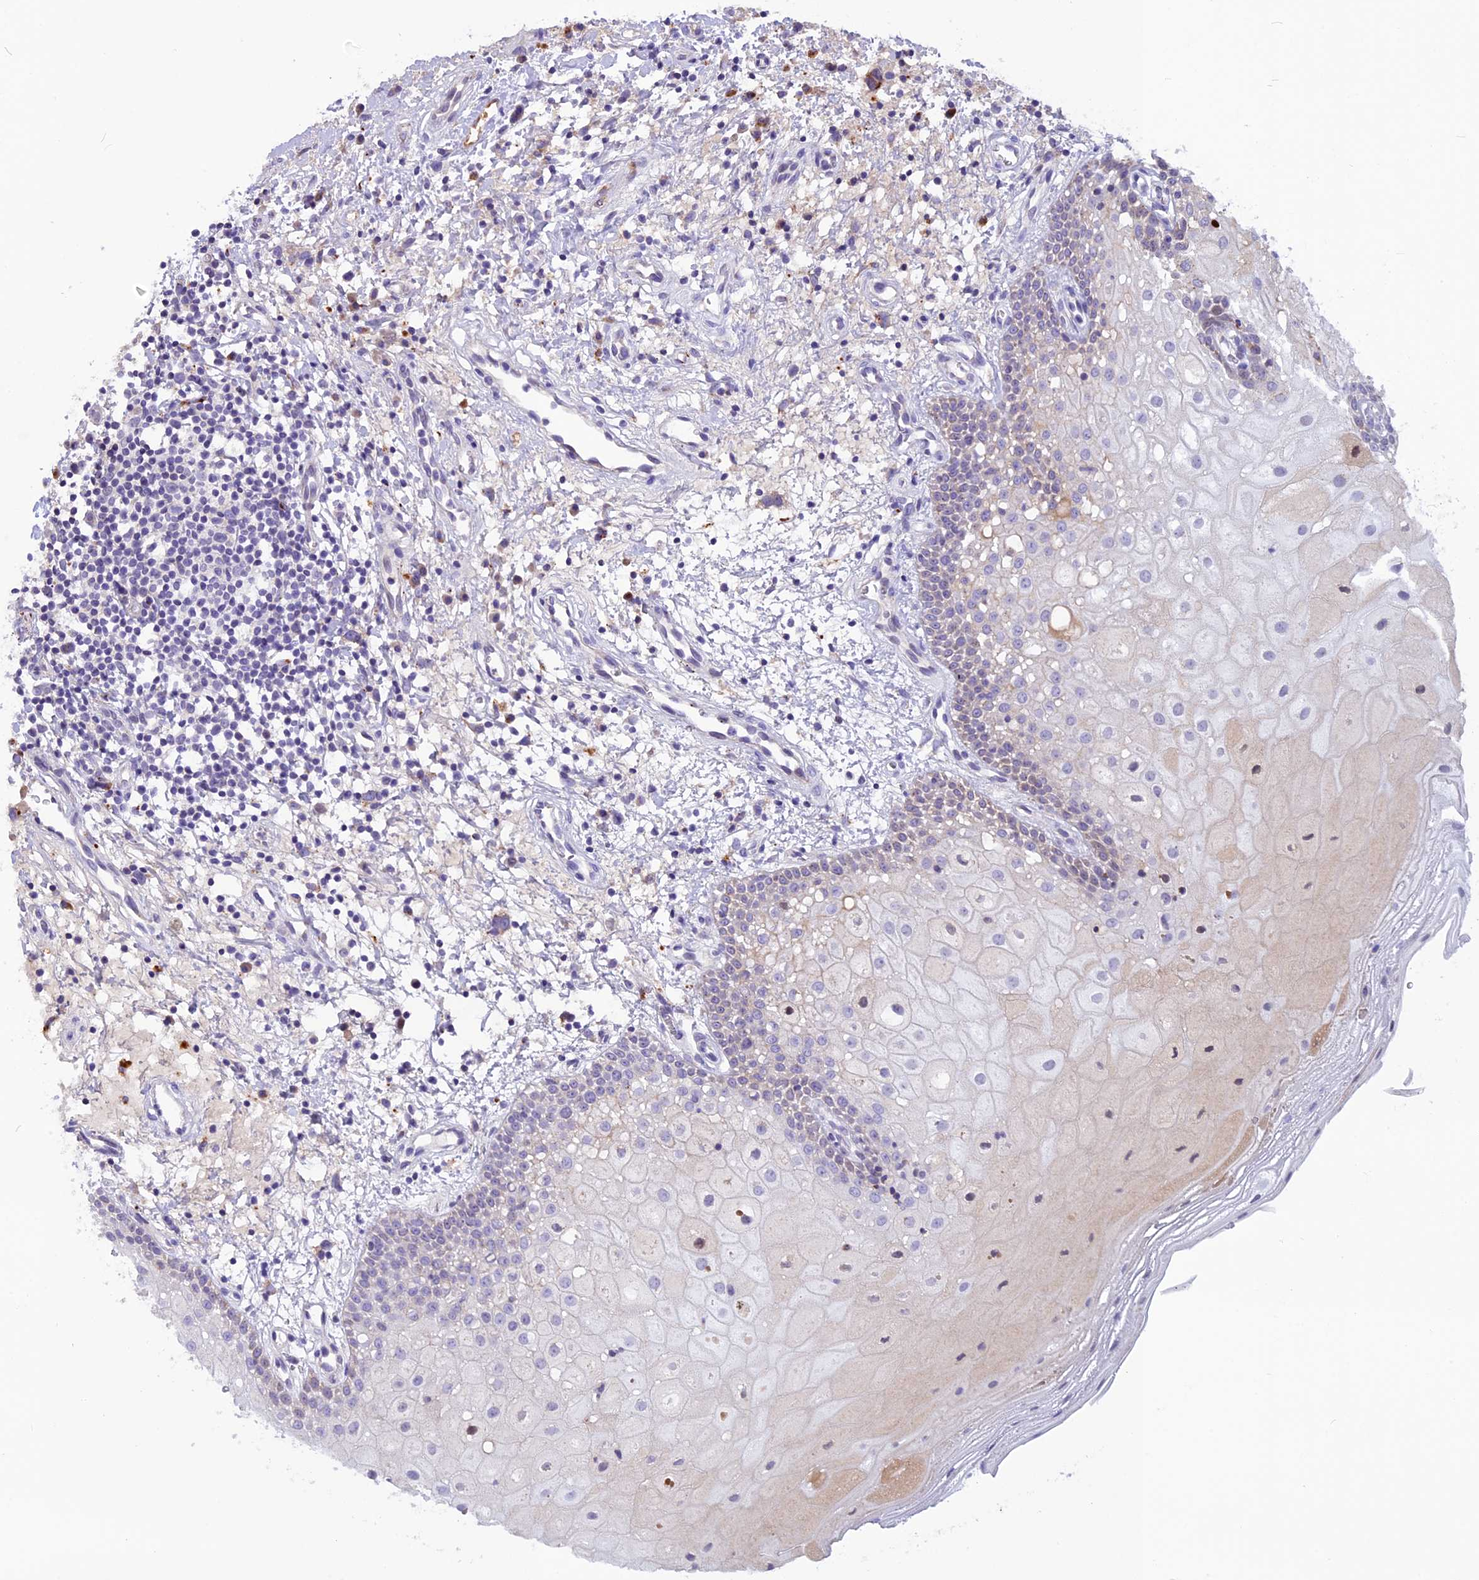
{"staining": {"intensity": "weak", "quantity": "<25%", "location": "cytoplasmic/membranous,nuclear"}, "tissue": "oral mucosa", "cell_type": "Squamous epithelial cells", "image_type": "normal", "snomed": [{"axis": "morphology", "description": "Normal tissue, NOS"}, {"axis": "topography", "description": "Oral tissue"}], "caption": "Oral mucosa was stained to show a protein in brown. There is no significant staining in squamous epithelial cells. (Immunohistochemistry, brightfield microscopy, high magnification).", "gene": "THRSP", "patient": {"sex": "male", "age": 74}}